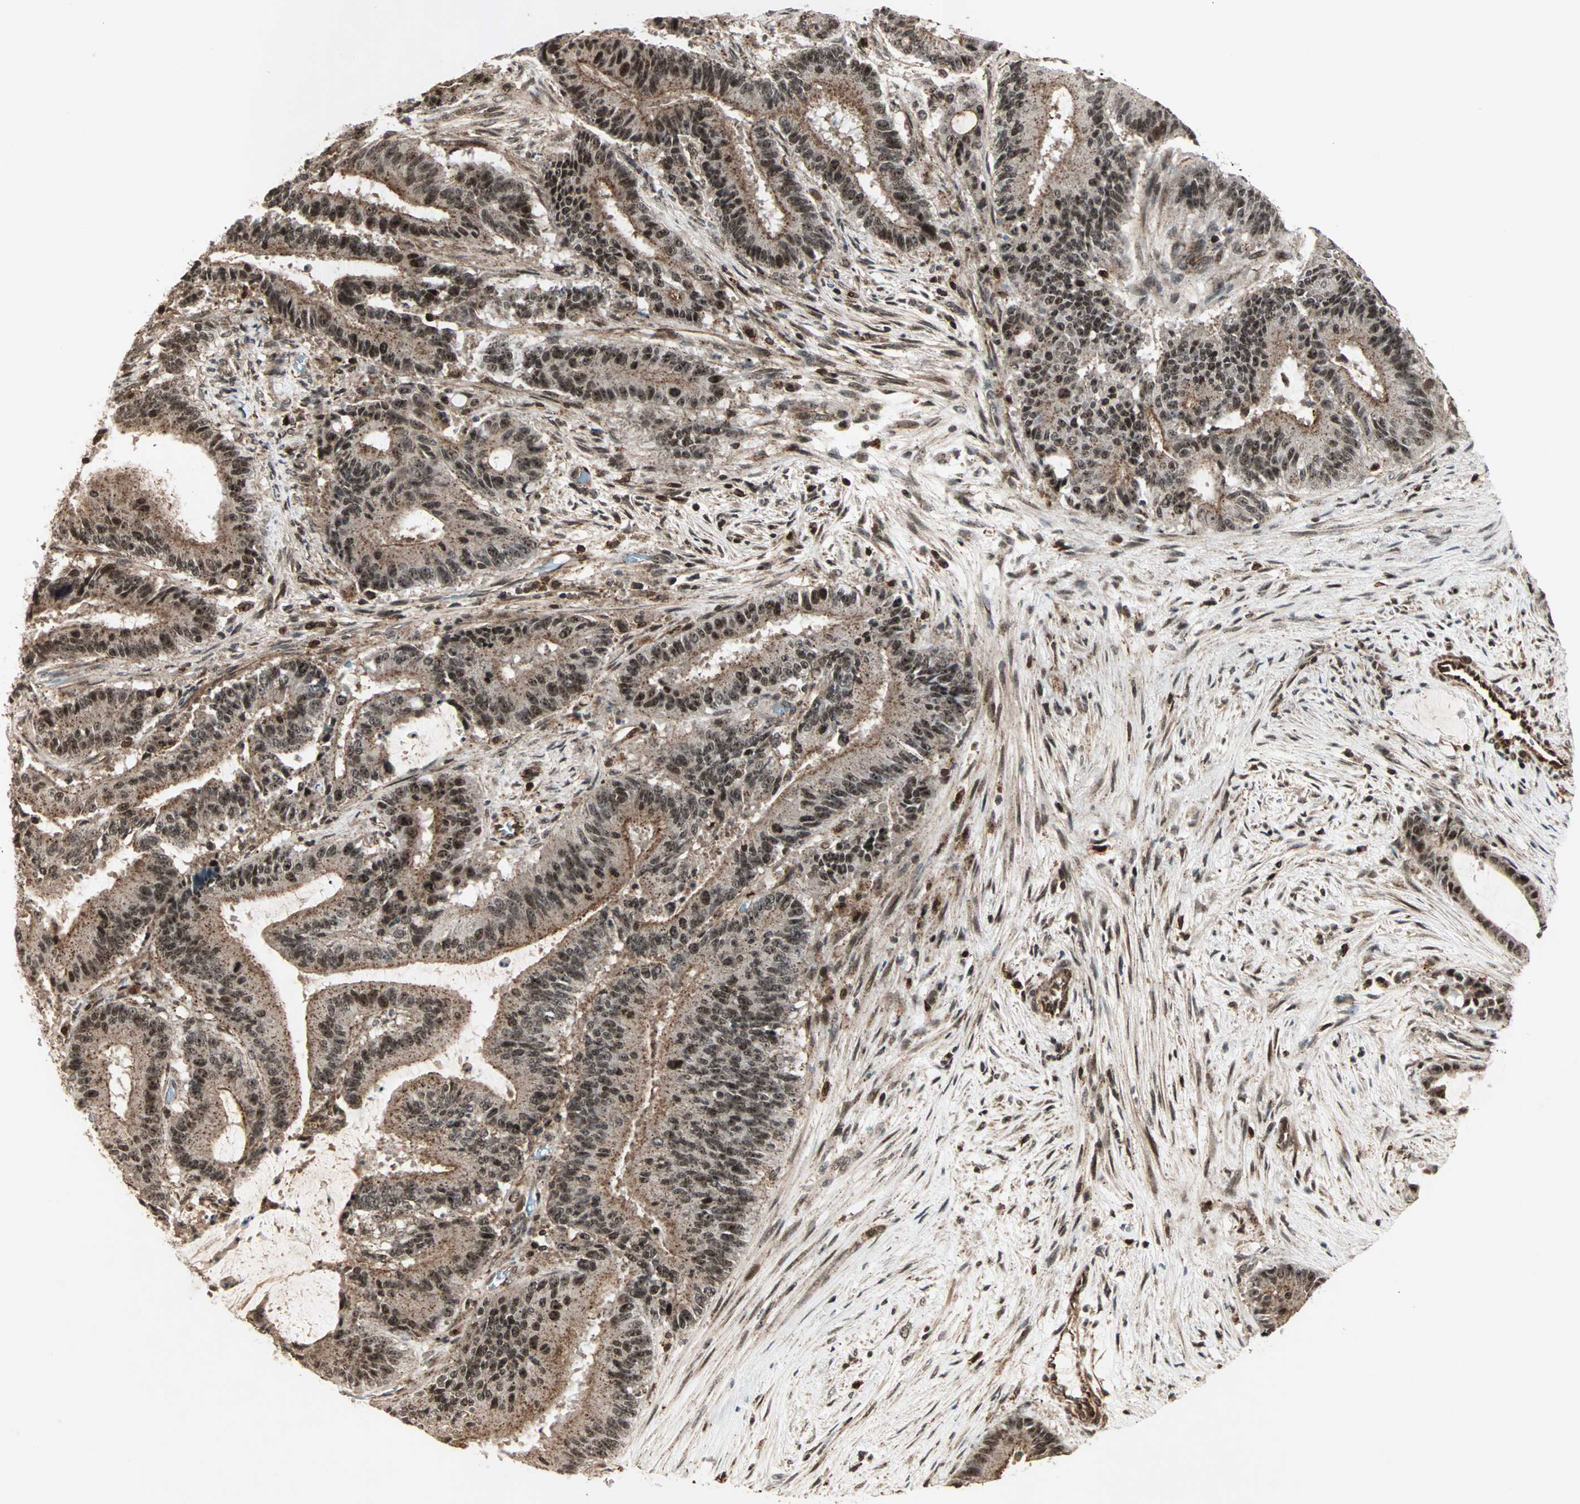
{"staining": {"intensity": "strong", "quantity": ">75%", "location": "cytoplasmic/membranous,nuclear"}, "tissue": "liver cancer", "cell_type": "Tumor cells", "image_type": "cancer", "snomed": [{"axis": "morphology", "description": "Cholangiocarcinoma"}, {"axis": "topography", "description": "Liver"}], "caption": "A brown stain highlights strong cytoplasmic/membranous and nuclear positivity of a protein in cholangiocarcinoma (liver) tumor cells. Nuclei are stained in blue.", "gene": "ZBED9", "patient": {"sex": "female", "age": 73}}